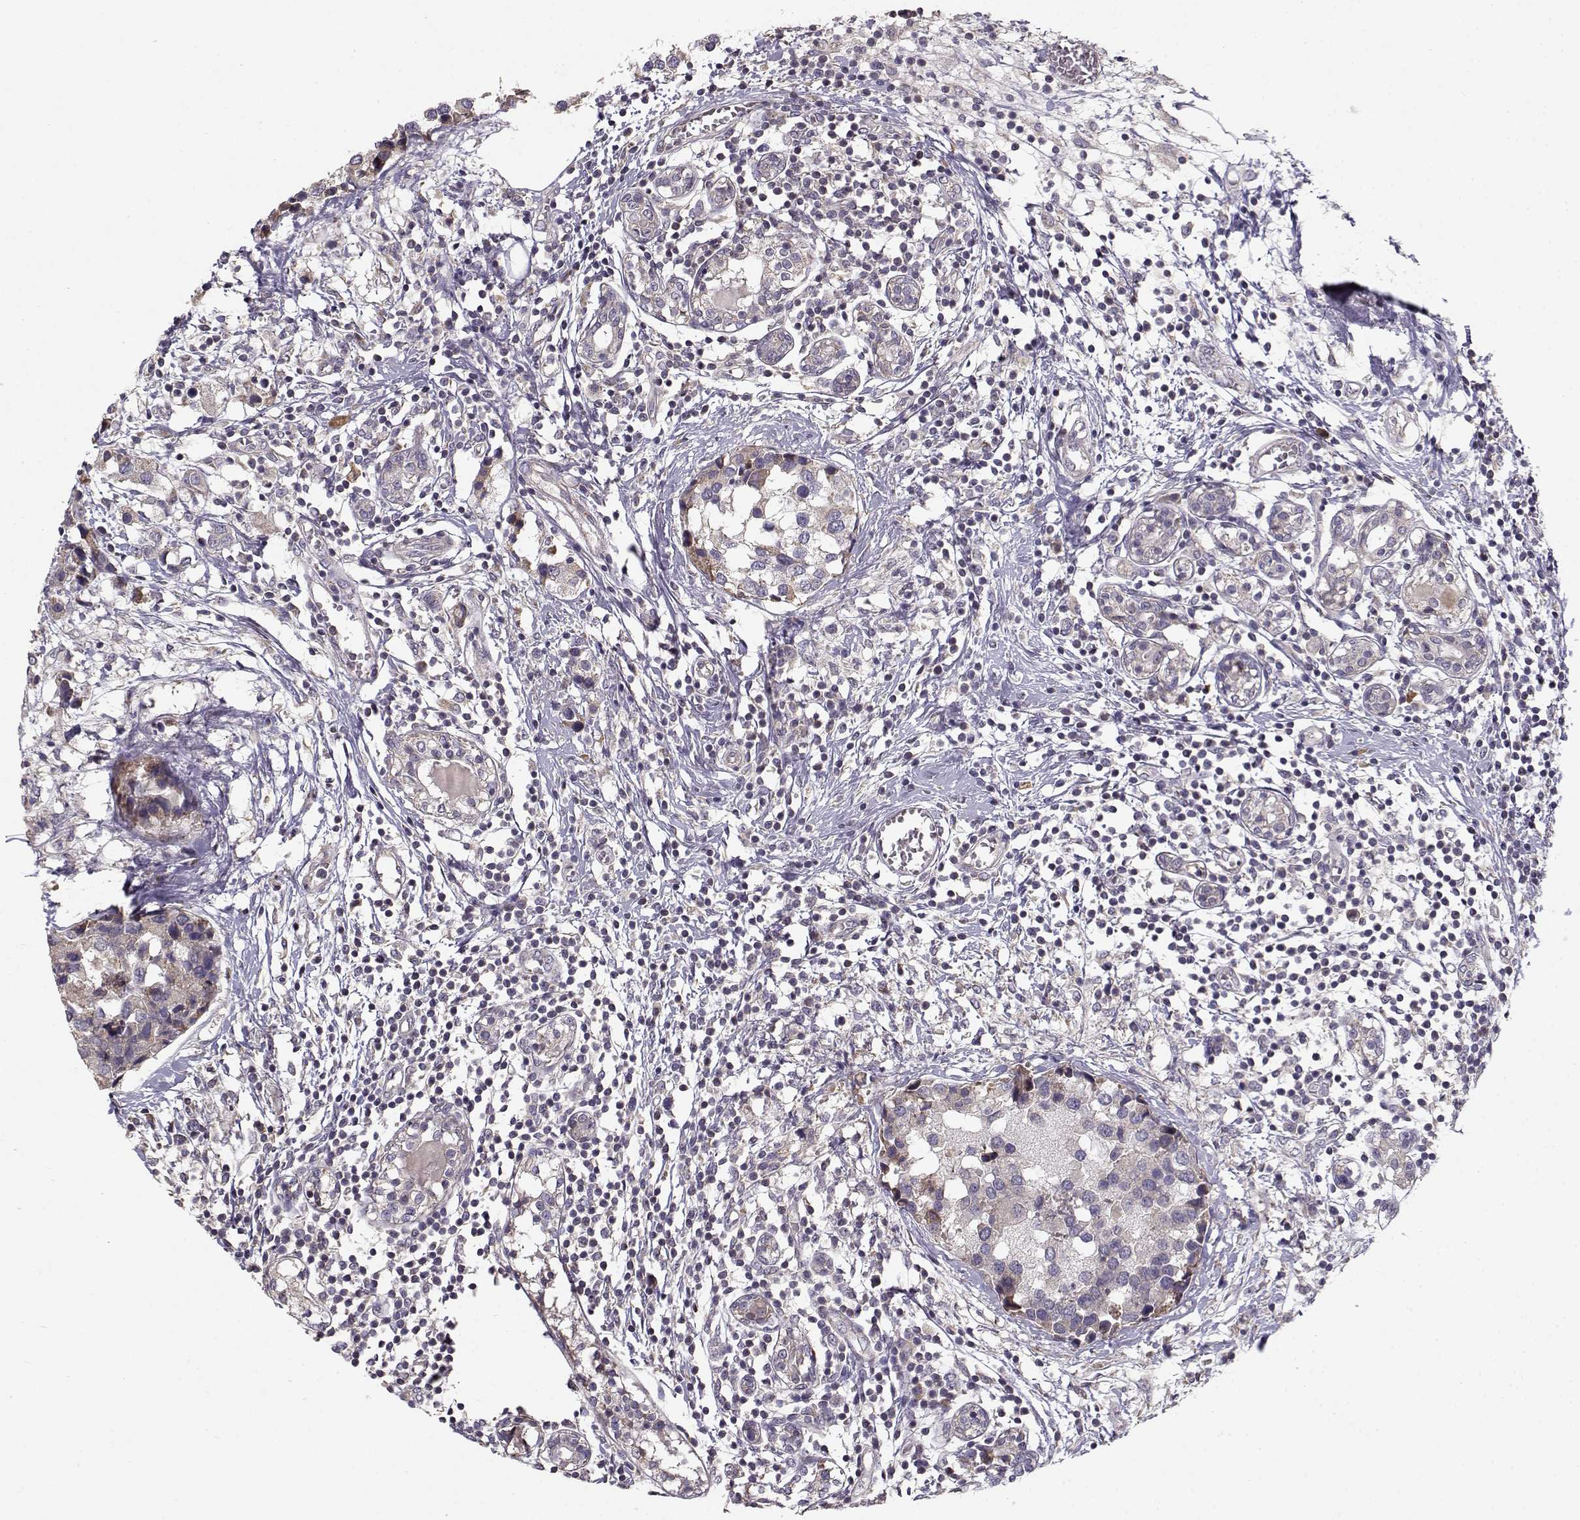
{"staining": {"intensity": "negative", "quantity": "none", "location": "none"}, "tissue": "breast cancer", "cell_type": "Tumor cells", "image_type": "cancer", "snomed": [{"axis": "morphology", "description": "Lobular carcinoma"}, {"axis": "topography", "description": "Breast"}], "caption": "Histopathology image shows no protein expression in tumor cells of breast lobular carcinoma tissue. Nuclei are stained in blue.", "gene": "ENTPD8", "patient": {"sex": "female", "age": 59}}